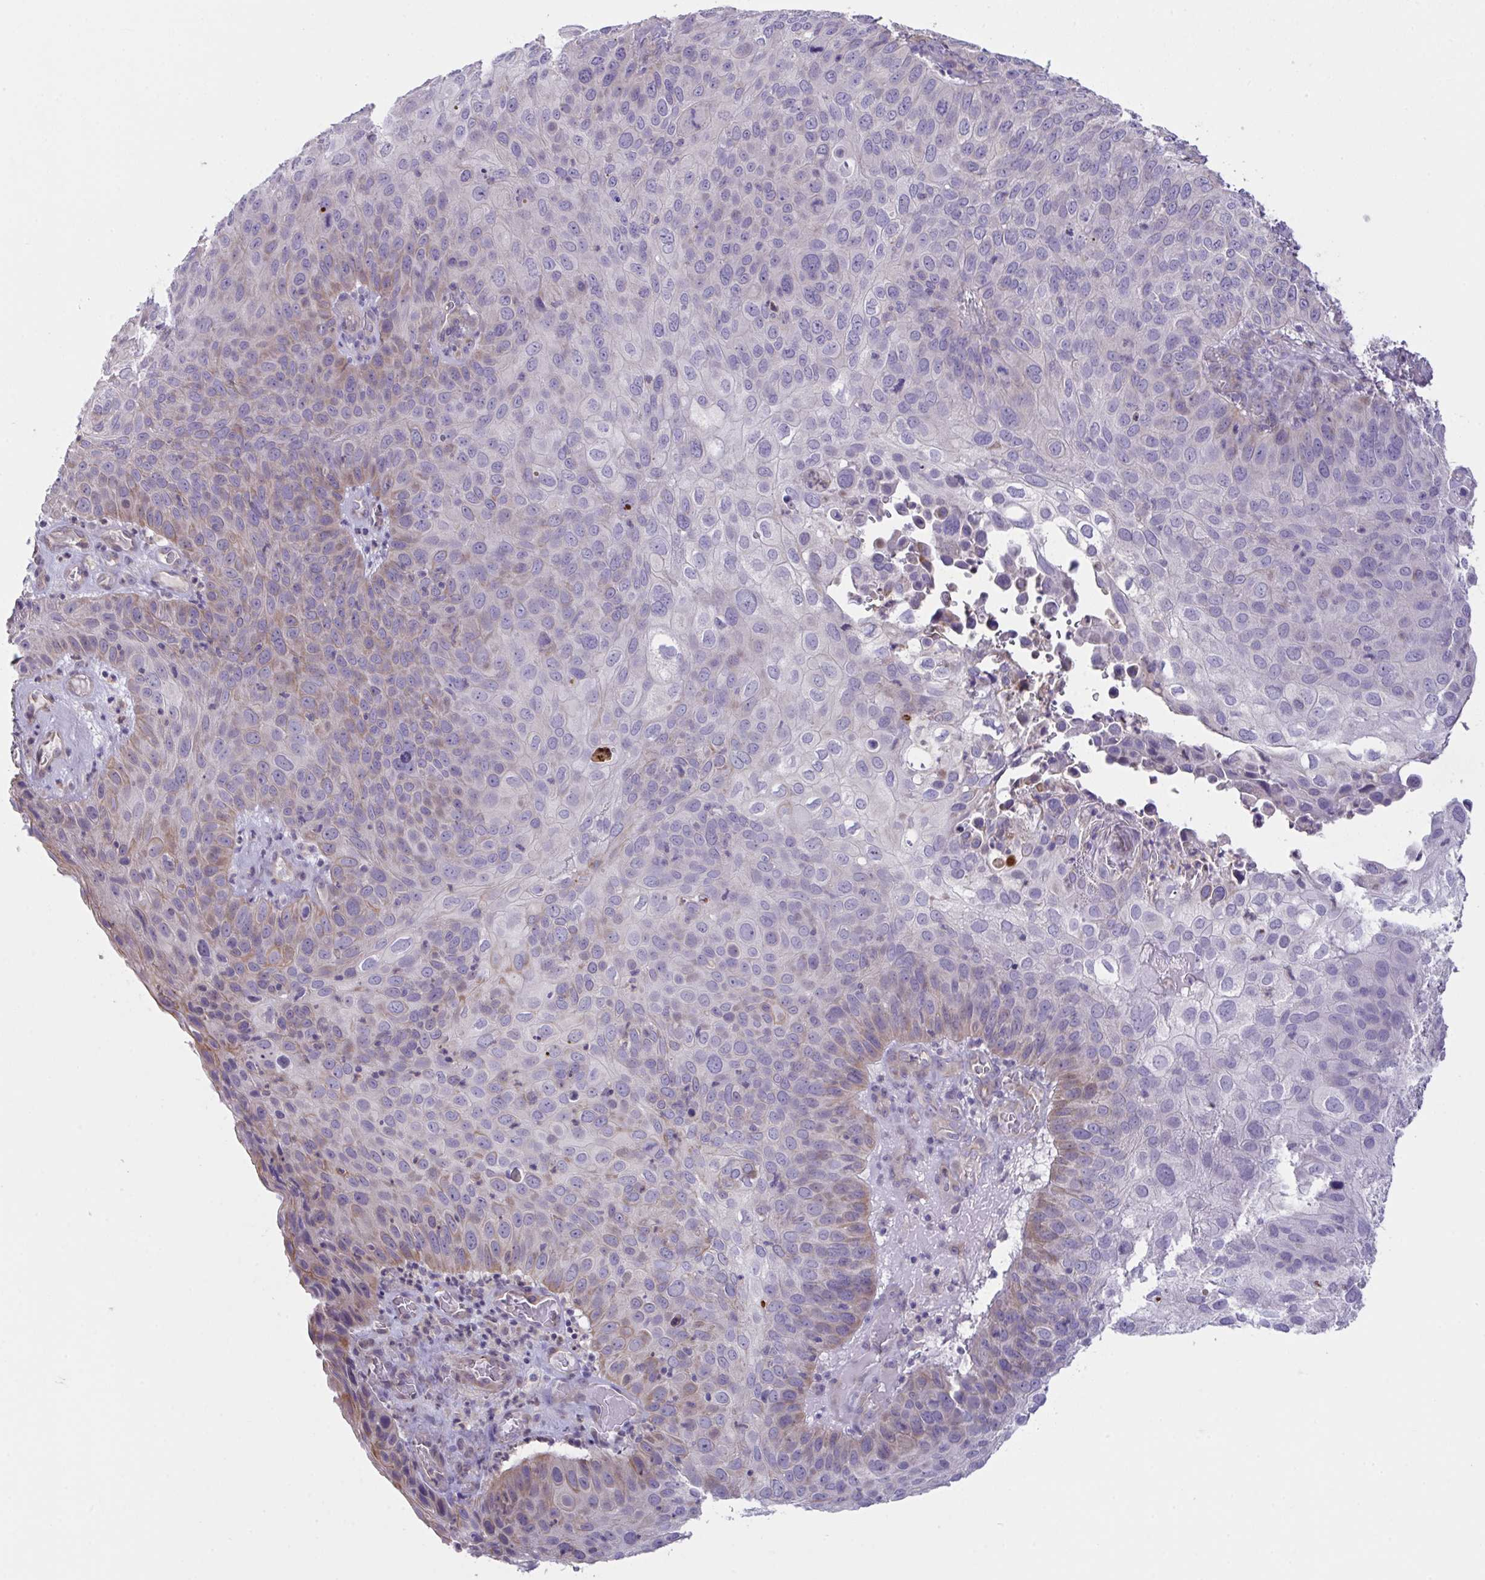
{"staining": {"intensity": "negative", "quantity": "none", "location": "none"}, "tissue": "skin cancer", "cell_type": "Tumor cells", "image_type": "cancer", "snomed": [{"axis": "morphology", "description": "Squamous cell carcinoma, NOS"}, {"axis": "topography", "description": "Skin"}], "caption": "This is a micrograph of immunohistochemistry staining of squamous cell carcinoma (skin), which shows no positivity in tumor cells.", "gene": "RHOXF1", "patient": {"sex": "male", "age": 87}}